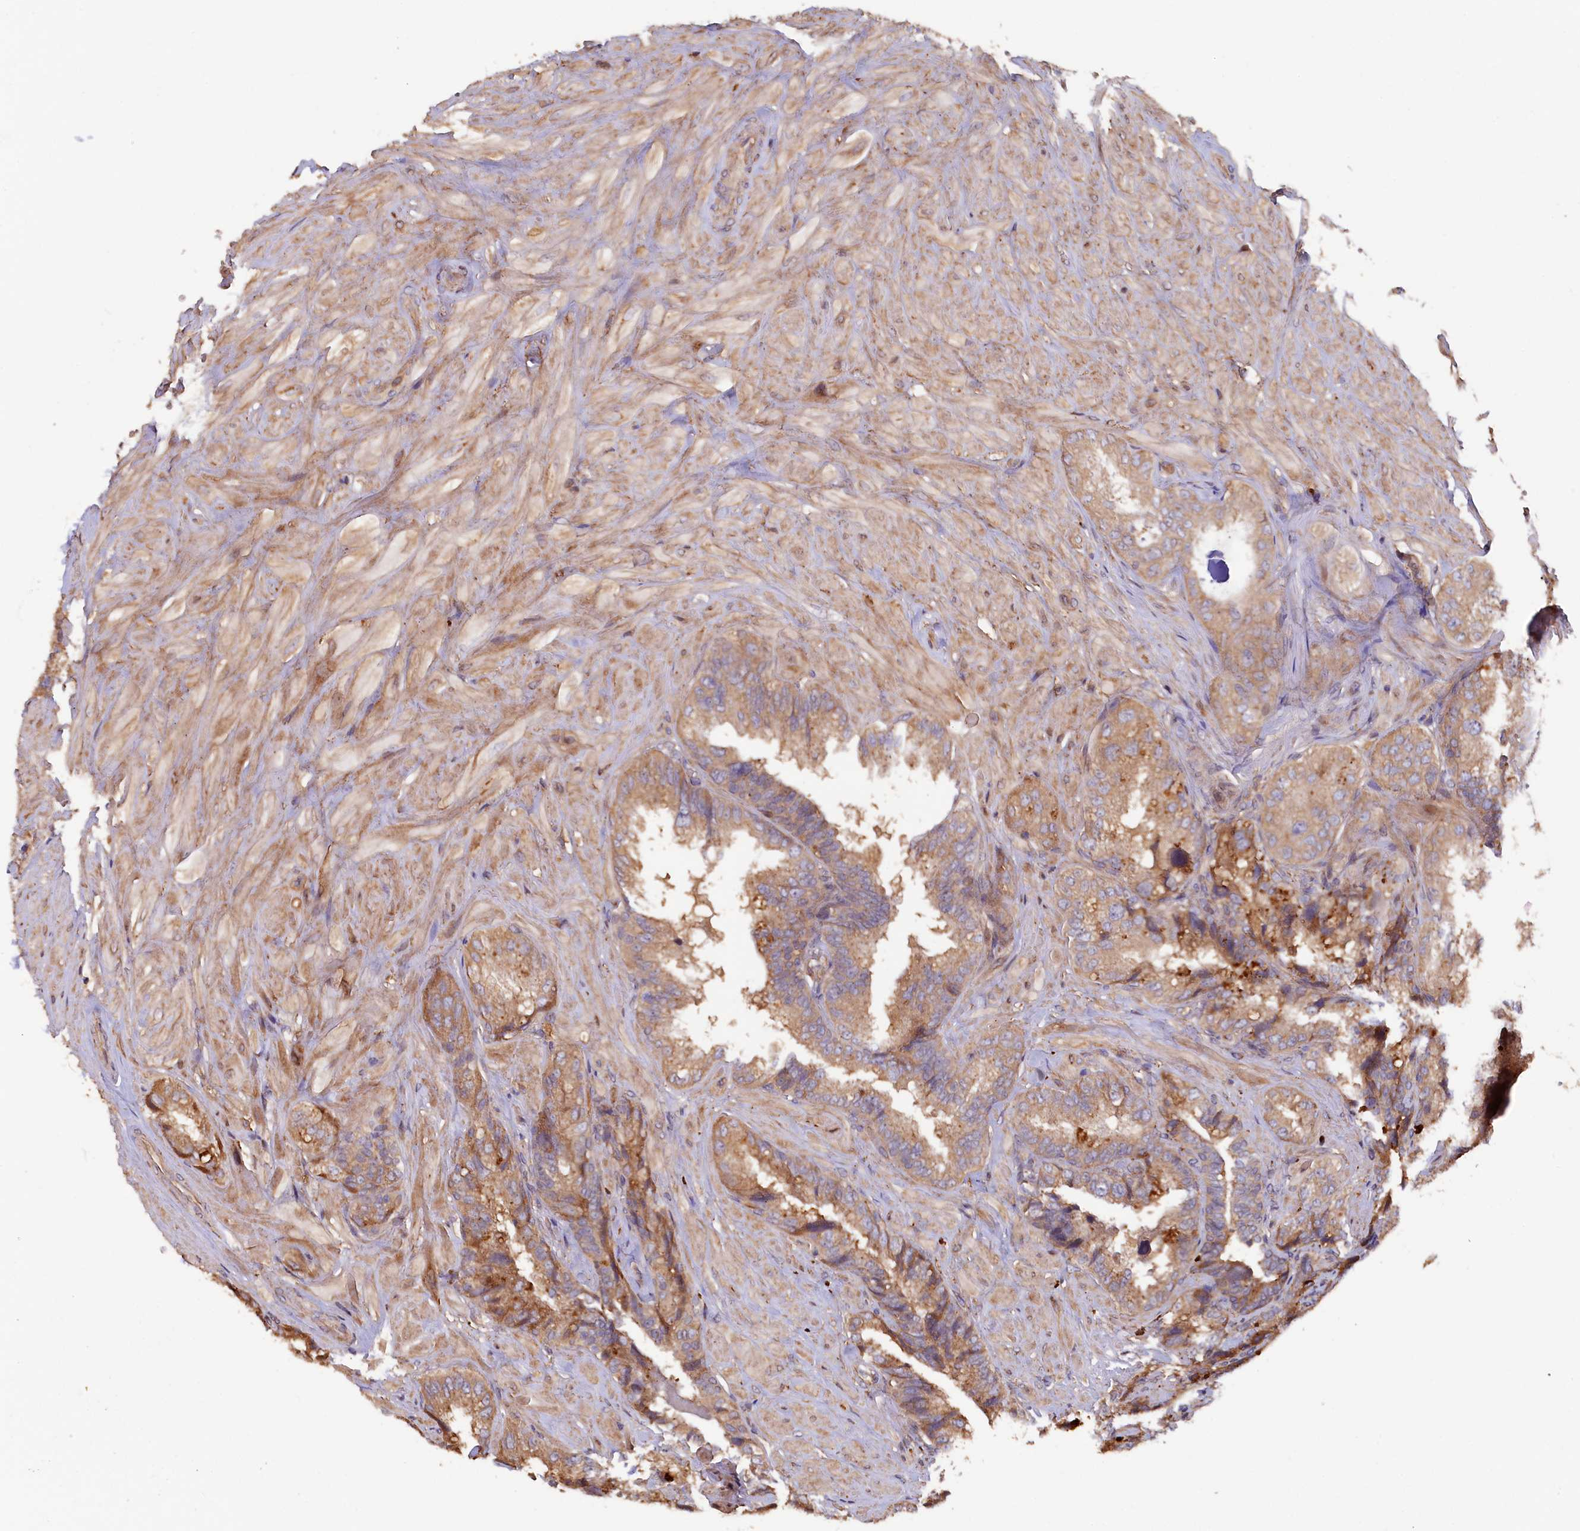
{"staining": {"intensity": "moderate", "quantity": ">75%", "location": "cytoplasmic/membranous"}, "tissue": "seminal vesicle", "cell_type": "Glandular cells", "image_type": "normal", "snomed": [{"axis": "morphology", "description": "Normal tissue, NOS"}, {"axis": "topography", "description": "Prostate and seminal vesicle, NOS"}, {"axis": "topography", "description": "Prostate"}, {"axis": "topography", "description": "Seminal veicle"}], "caption": "The micrograph demonstrates a brown stain indicating the presence of a protein in the cytoplasmic/membranous of glandular cells in seminal vesicle. (IHC, brightfield microscopy, high magnification).", "gene": "GREB1L", "patient": {"sex": "male", "age": 67}}